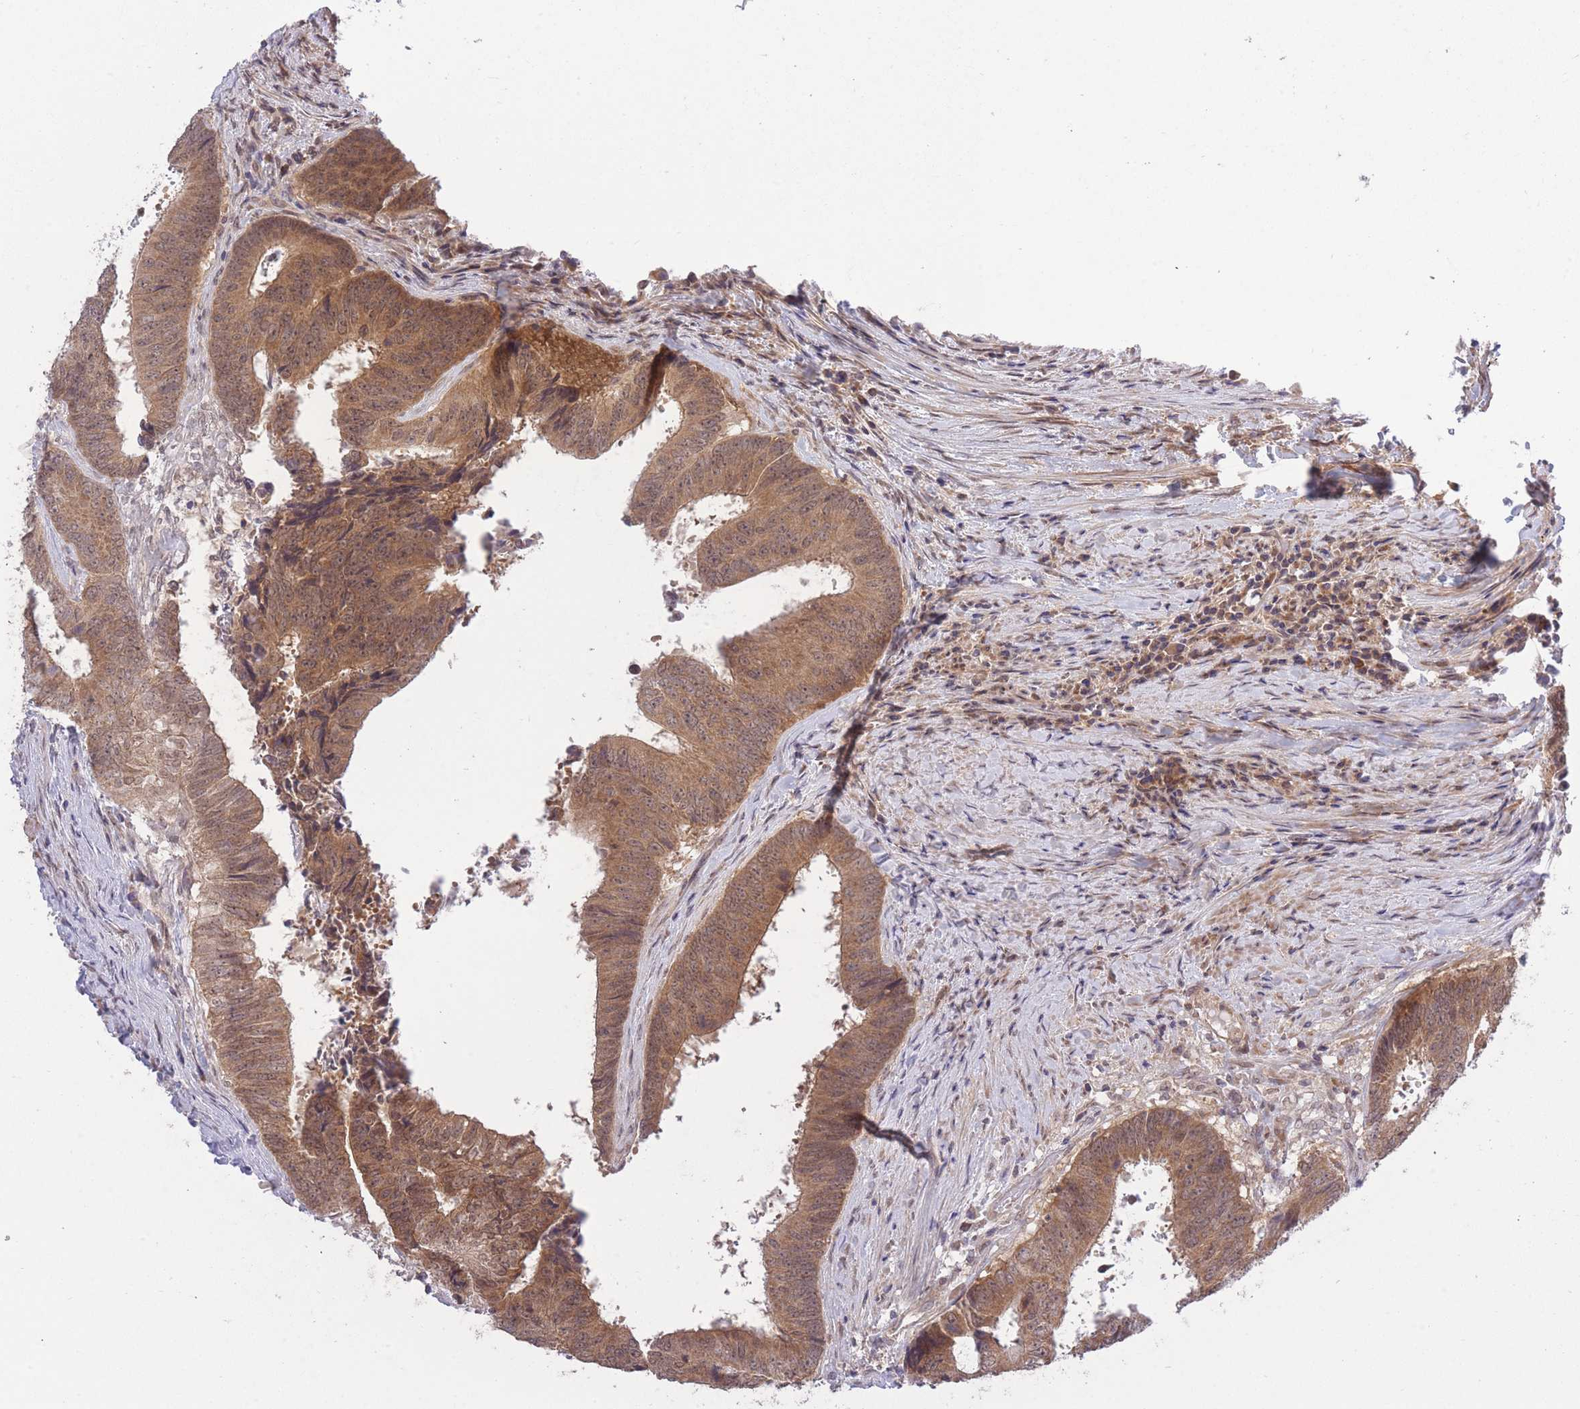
{"staining": {"intensity": "moderate", "quantity": ">75%", "location": "cytoplasmic/membranous,nuclear"}, "tissue": "colorectal cancer", "cell_type": "Tumor cells", "image_type": "cancer", "snomed": [{"axis": "morphology", "description": "Adenocarcinoma, NOS"}, {"axis": "topography", "description": "Rectum"}], "caption": "Adenocarcinoma (colorectal) stained with a brown dye exhibits moderate cytoplasmic/membranous and nuclear positive expression in approximately >75% of tumor cells.", "gene": "ELOA2", "patient": {"sex": "male", "age": 72}}